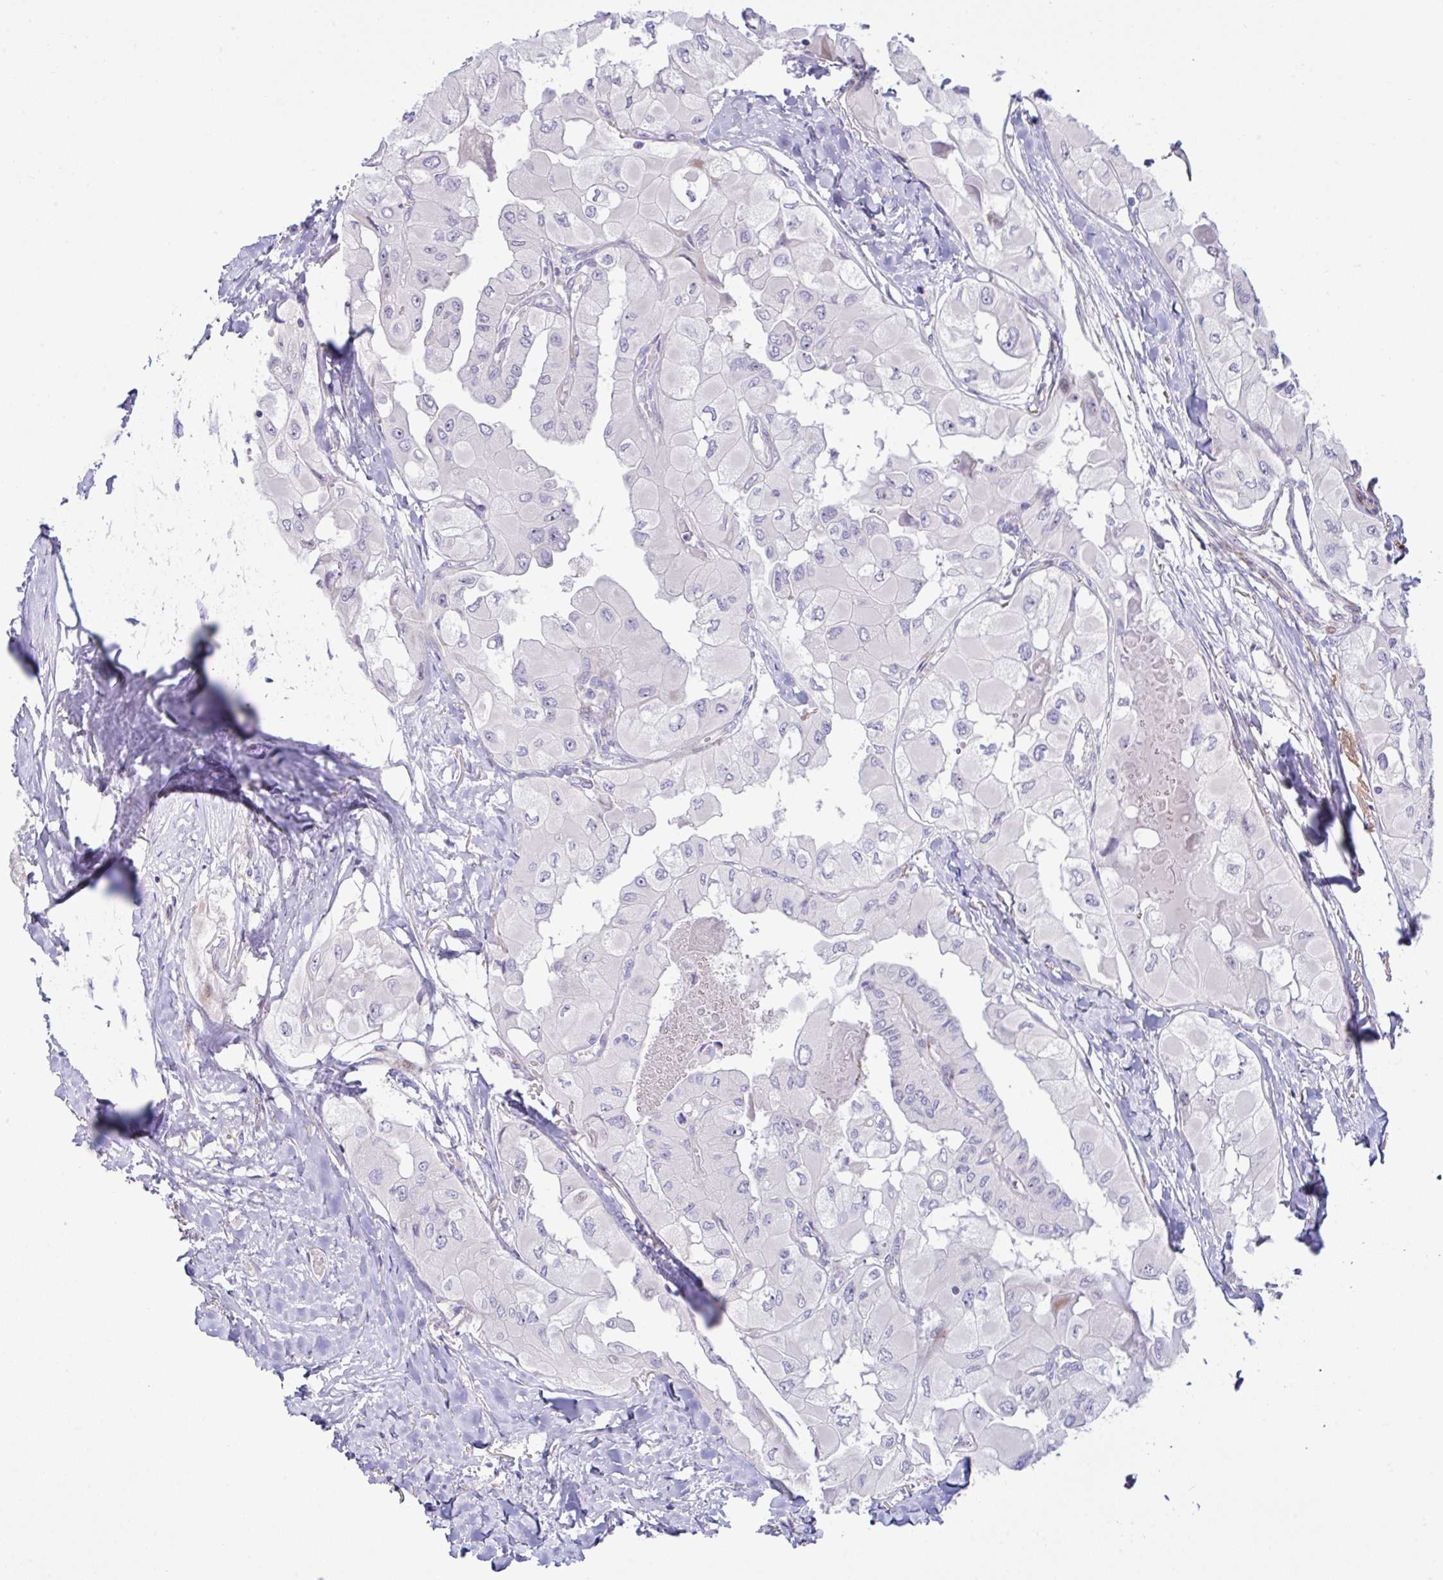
{"staining": {"intensity": "negative", "quantity": "none", "location": "none"}, "tissue": "thyroid cancer", "cell_type": "Tumor cells", "image_type": "cancer", "snomed": [{"axis": "morphology", "description": "Normal tissue, NOS"}, {"axis": "morphology", "description": "Papillary adenocarcinoma, NOS"}, {"axis": "topography", "description": "Thyroid gland"}], "caption": "High power microscopy image of an IHC image of thyroid cancer (papillary adenocarcinoma), revealing no significant staining in tumor cells. (DAB immunohistochemistry with hematoxylin counter stain).", "gene": "ZNF713", "patient": {"sex": "female", "age": 59}}